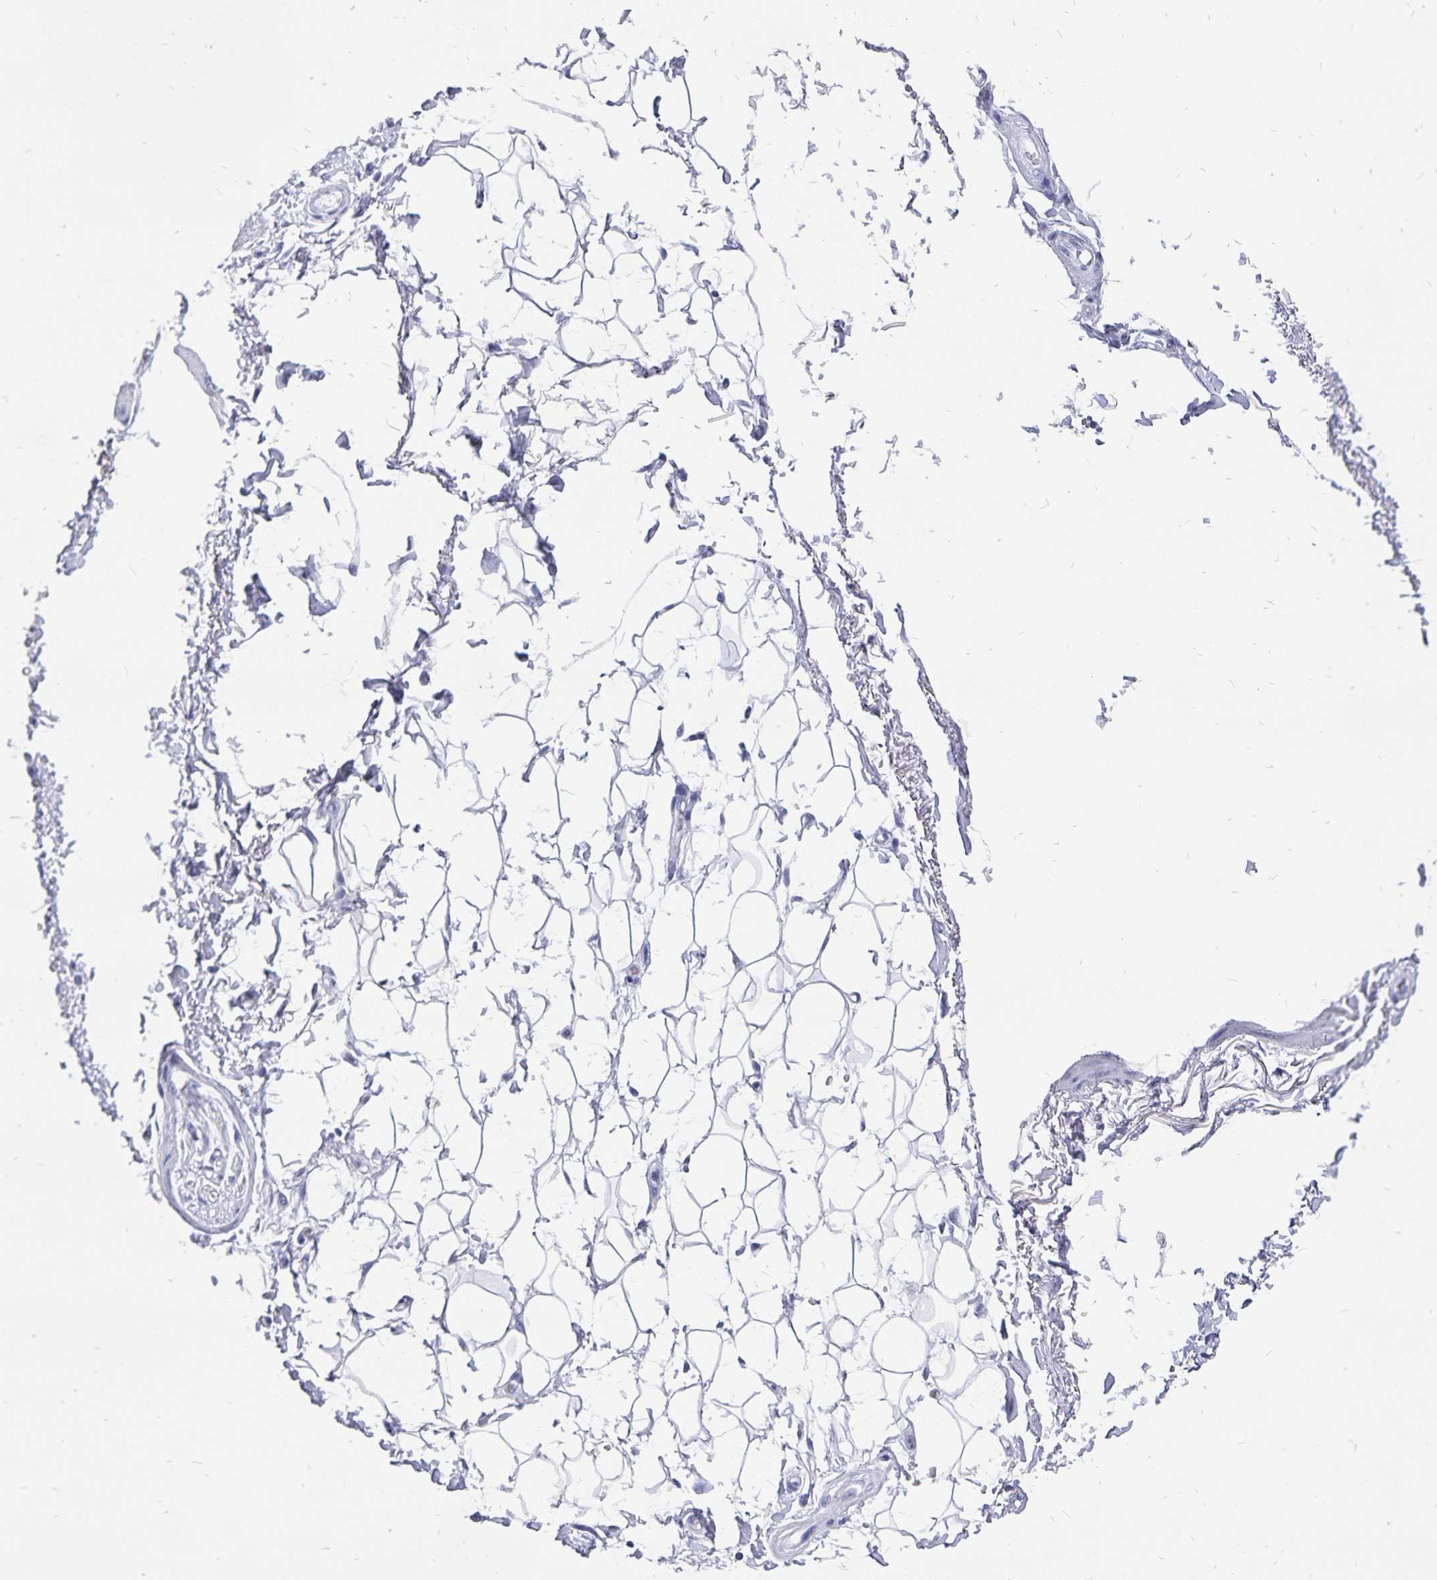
{"staining": {"intensity": "negative", "quantity": "none", "location": "none"}, "tissue": "adipose tissue", "cell_type": "Adipocytes", "image_type": "normal", "snomed": [{"axis": "morphology", "description": "Normal tissue, NOS"}, {"axis": "topography", "description": "Anal"}, {"axis": "topography", "description": "Peripheral nerve tissue"}], "caption": "DAB (3,3'-diaminobenzidine) immunohistochemical staining of benign human adipose tissue shows no significant staining in adipocytes. (DAB (3,3'-diaminobenzidine) immunohistochemistry (IHC) visualized using brightfield microscopy, high magnification).", "gene": "ADH1A", "patient": {"sex": "male", "age": 51}}